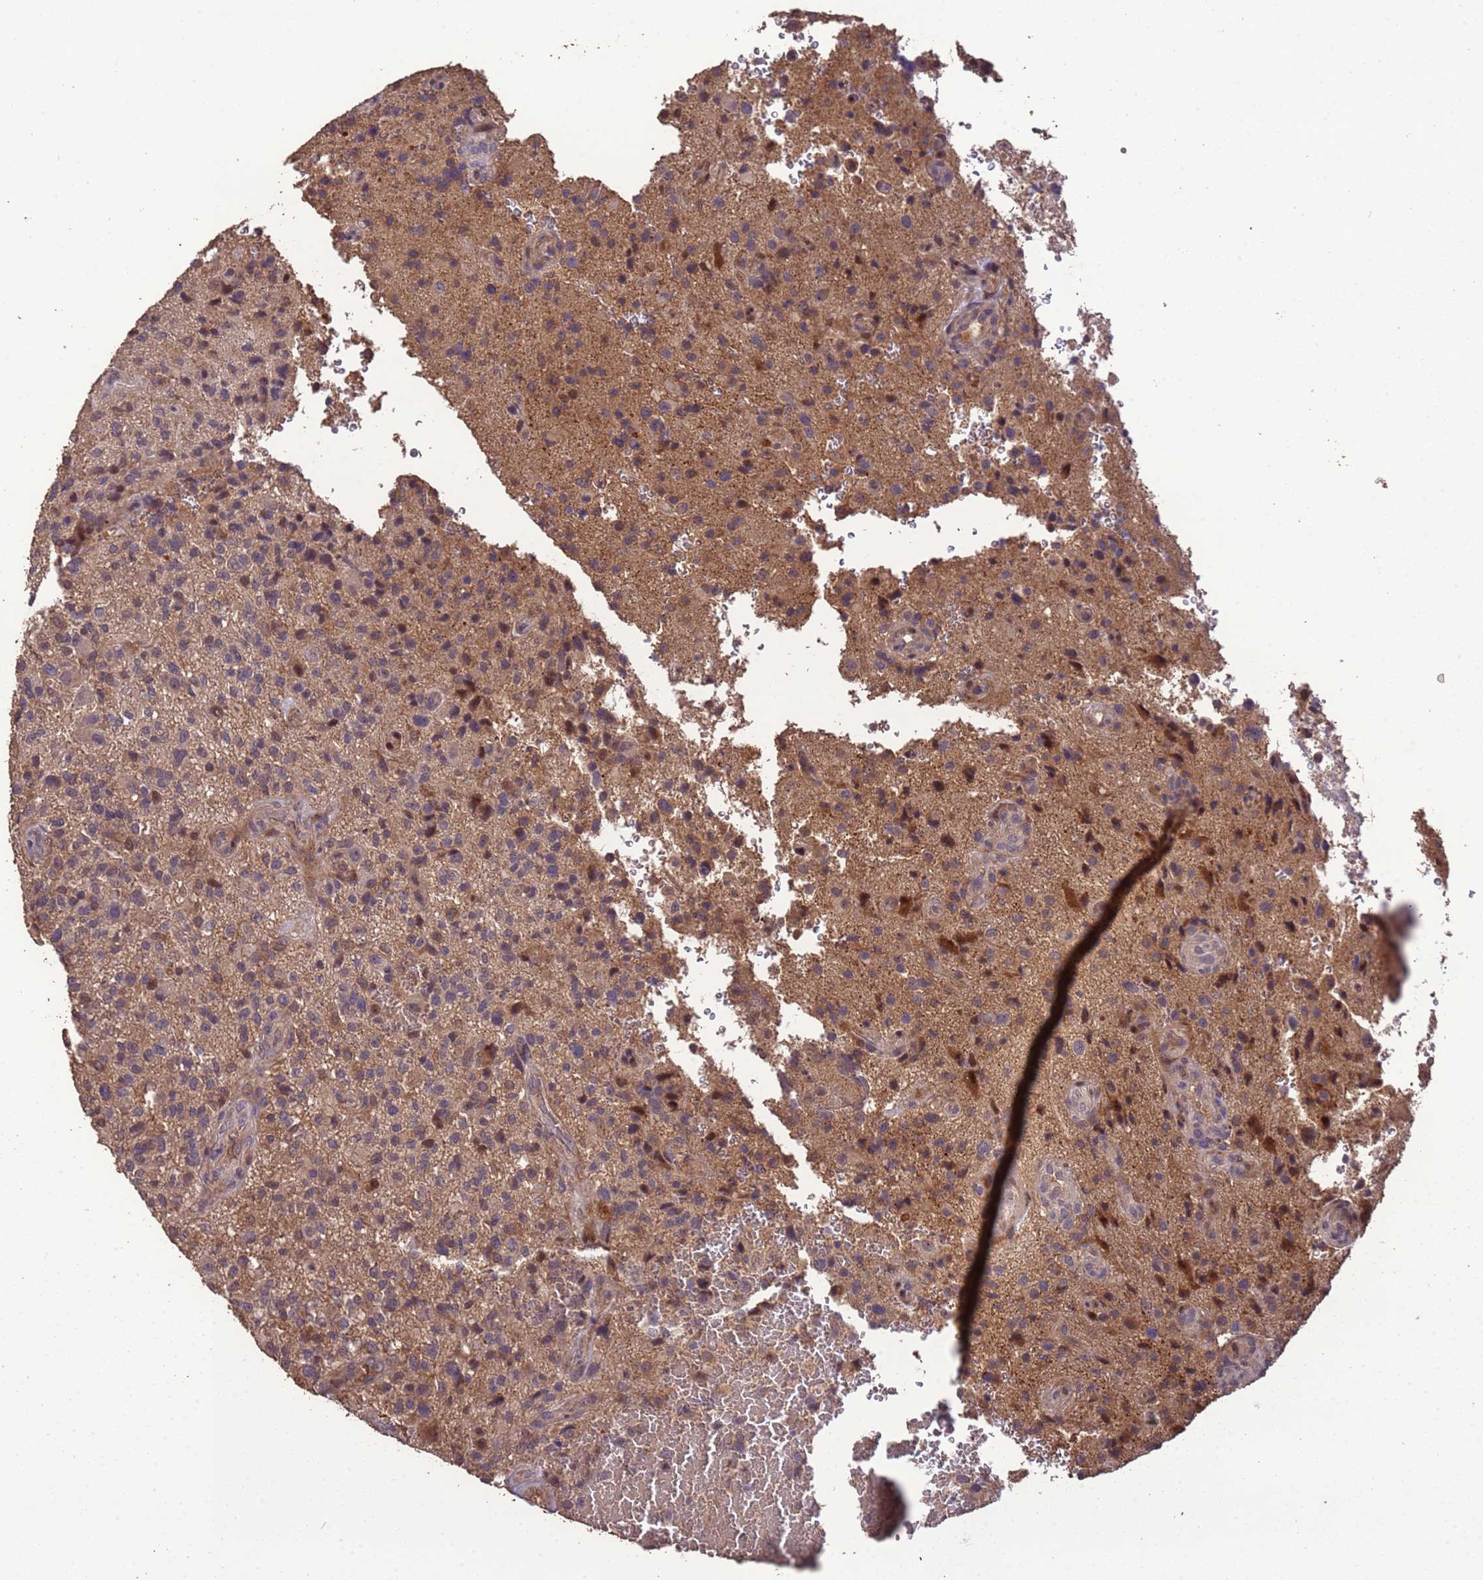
{"staining": {"intensity": "weak", "quantity": ">75%", "location": "cytoplasmic/membranous"}, "tissue": "glioma", "cell_type": "Tumor cells", "image_type": "cancer", "snomed": [{"axis": "morphology", "description": "Glioma, malignant, High grade"}, {"axis": "topography", "description": "Brain"}], "caption": "Protein staining of malignant glioma (high-grade) tissue displays weak cytoplasmic/membranous positivity in approximately >75% of tumor cells. Using DAB (3,3'-diaminobenzidine) (brown) and hematoxylin (blue) stains, captured at high magnification using brightfield microscopy.", "gene": "CCDC184", "patient": {"sex": "male", "age": 47}}